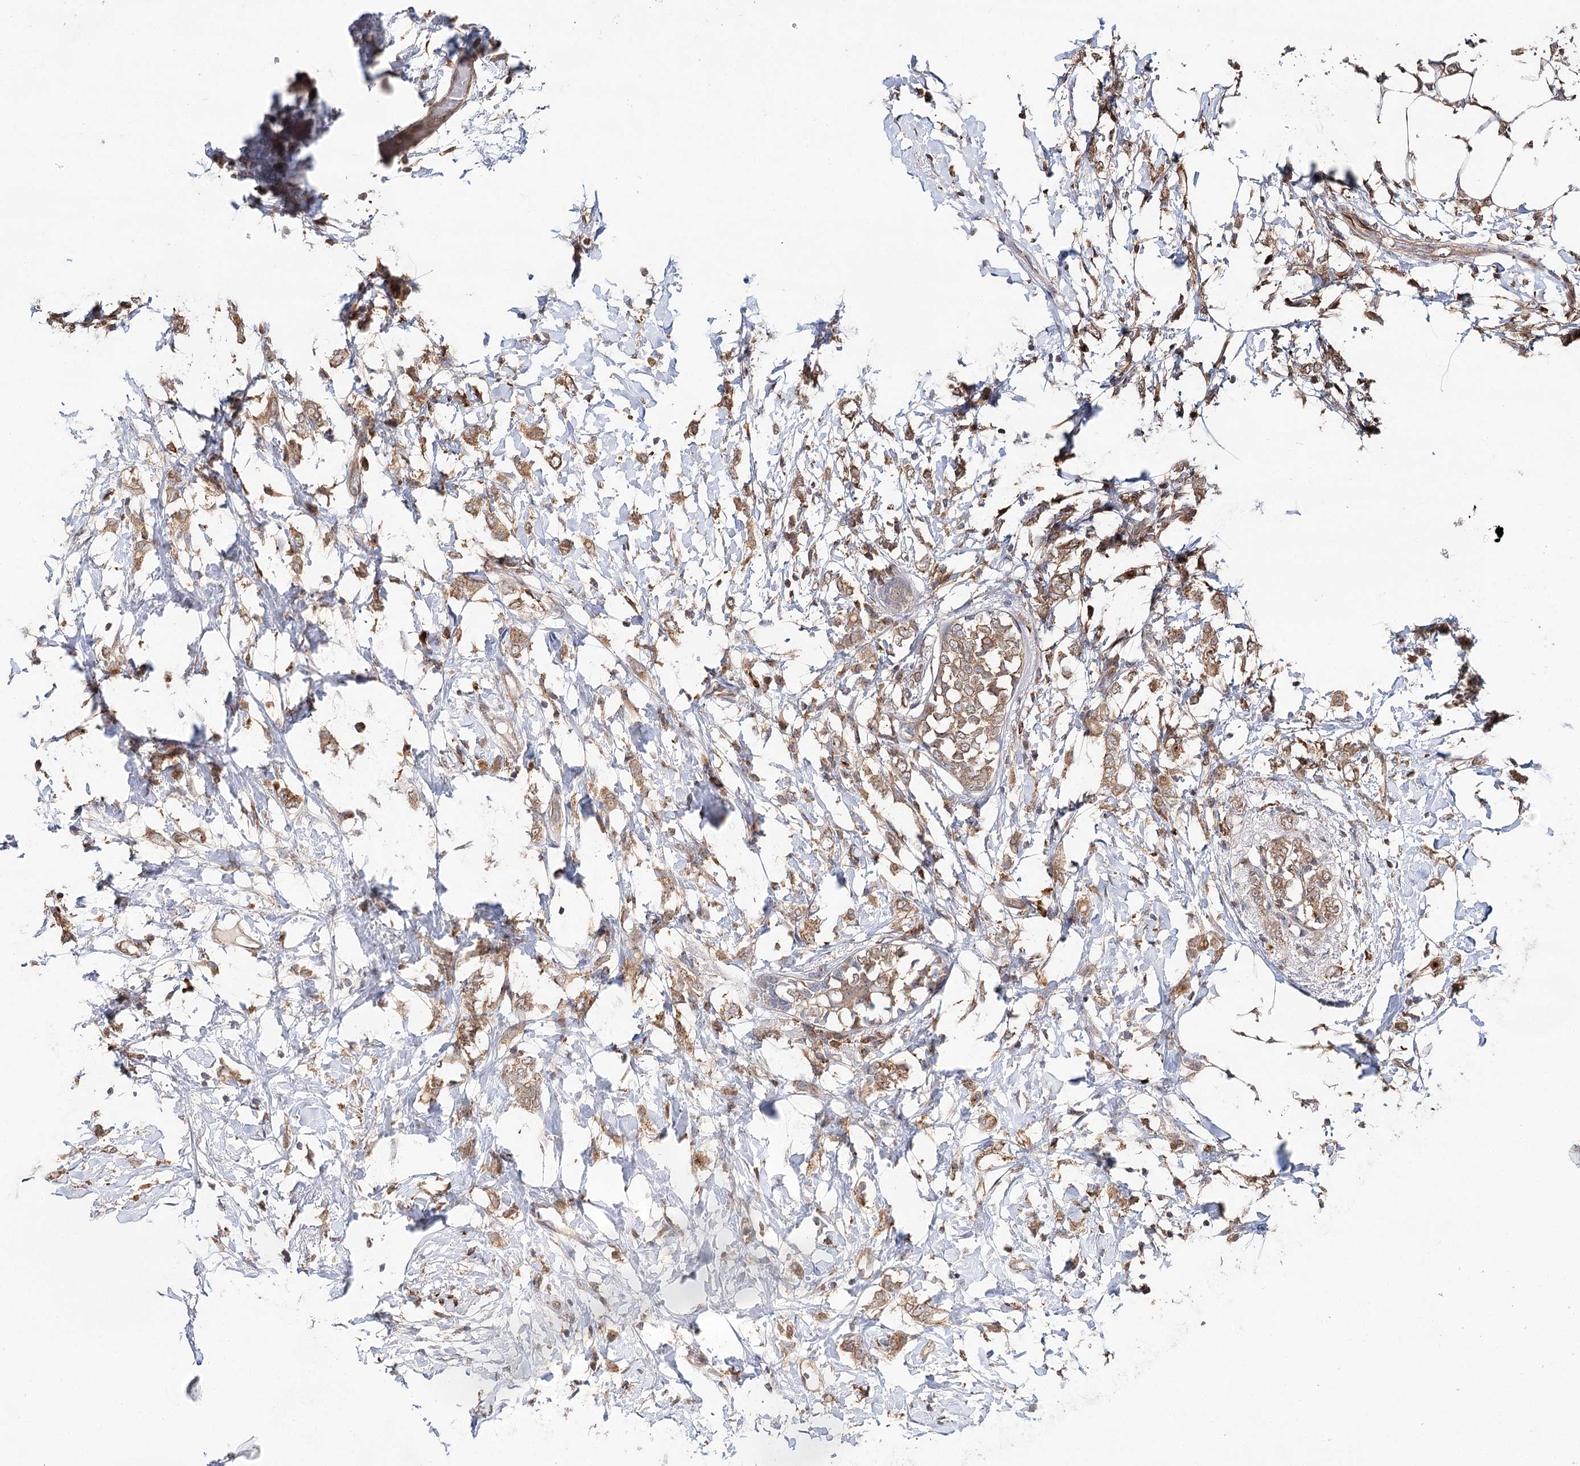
{"staining": {"intensity": "moderate", "quantity": ">75%", "location": "cytoplasmic/membranous"}, "tissue": "breast cancer", "cell_type": "Tumor cells", "image_type": "cancer", "snomed": [{"axis": "morphology", "description": "Normal tissue, NOS"}, {"axis": "morphology", "description": "Lobular carcinoma"}, {"axis": "topography", "description": "Breast"}], "caption": "High-power microscopy captured an immunohistochemistry (IHC) micrograph of breast cancer, revealing moderate cytoplasmic/membranous expression in about >75% of tumor cells.", "gene": "DMXL1", "patient": {"sex": "female", "age": 47}}